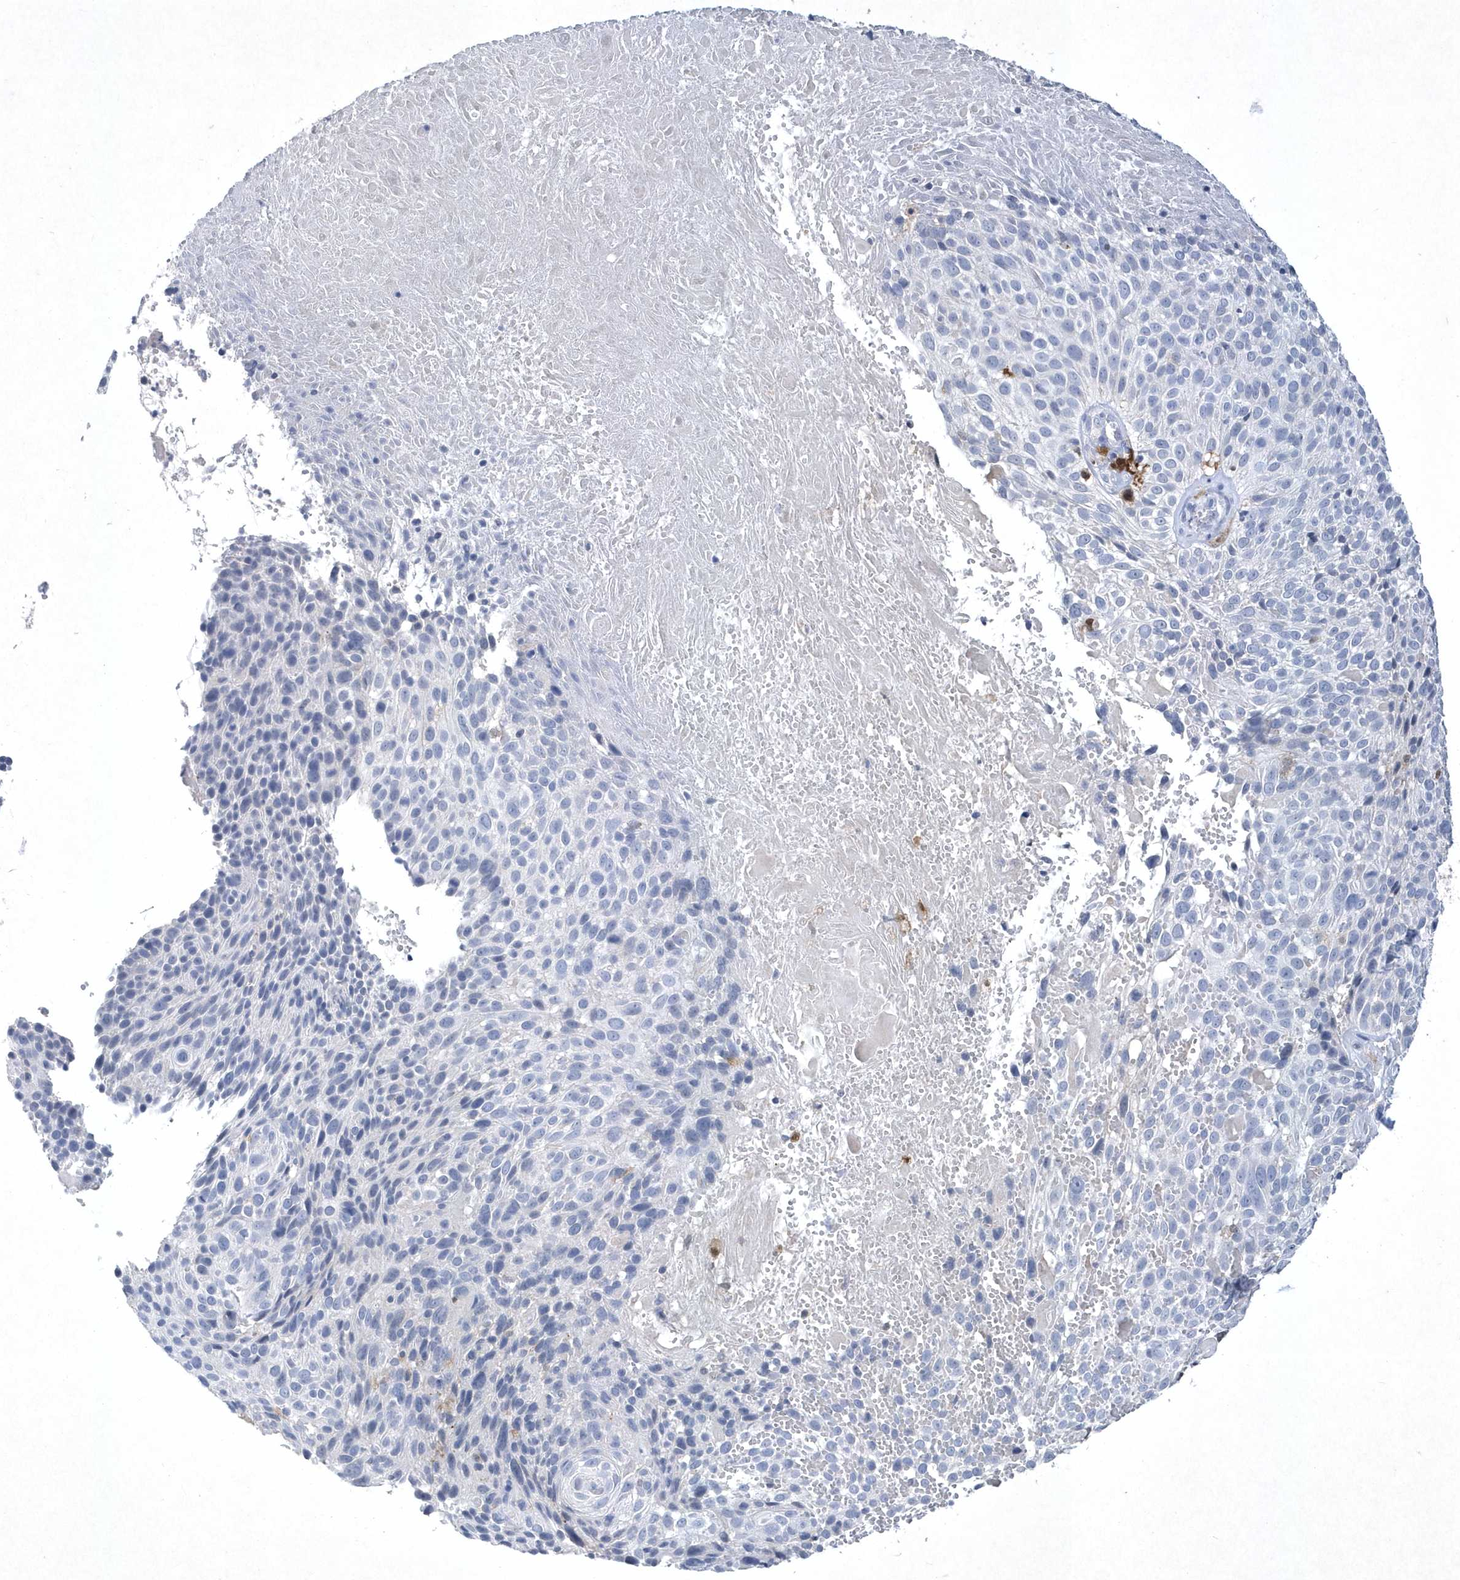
{"staining": {"intensity": "negative", "quantity": "none", "location": "none"}, "tissue": "cervical cancer", "cell_type": "Tumor cells", "image_type": "cancer", "snomed": [{"axis": "morphology", "description": "Squamous cell carcinoma, NOS"}, {"axis": "topography", "description": "Cervix"}], "caption": "Tumor cells are negative for brown protein staining in squamous cell carcinoma (cervical).", "gene": "BHLHA15", "patient": {"sex": "female", "age": 74}}